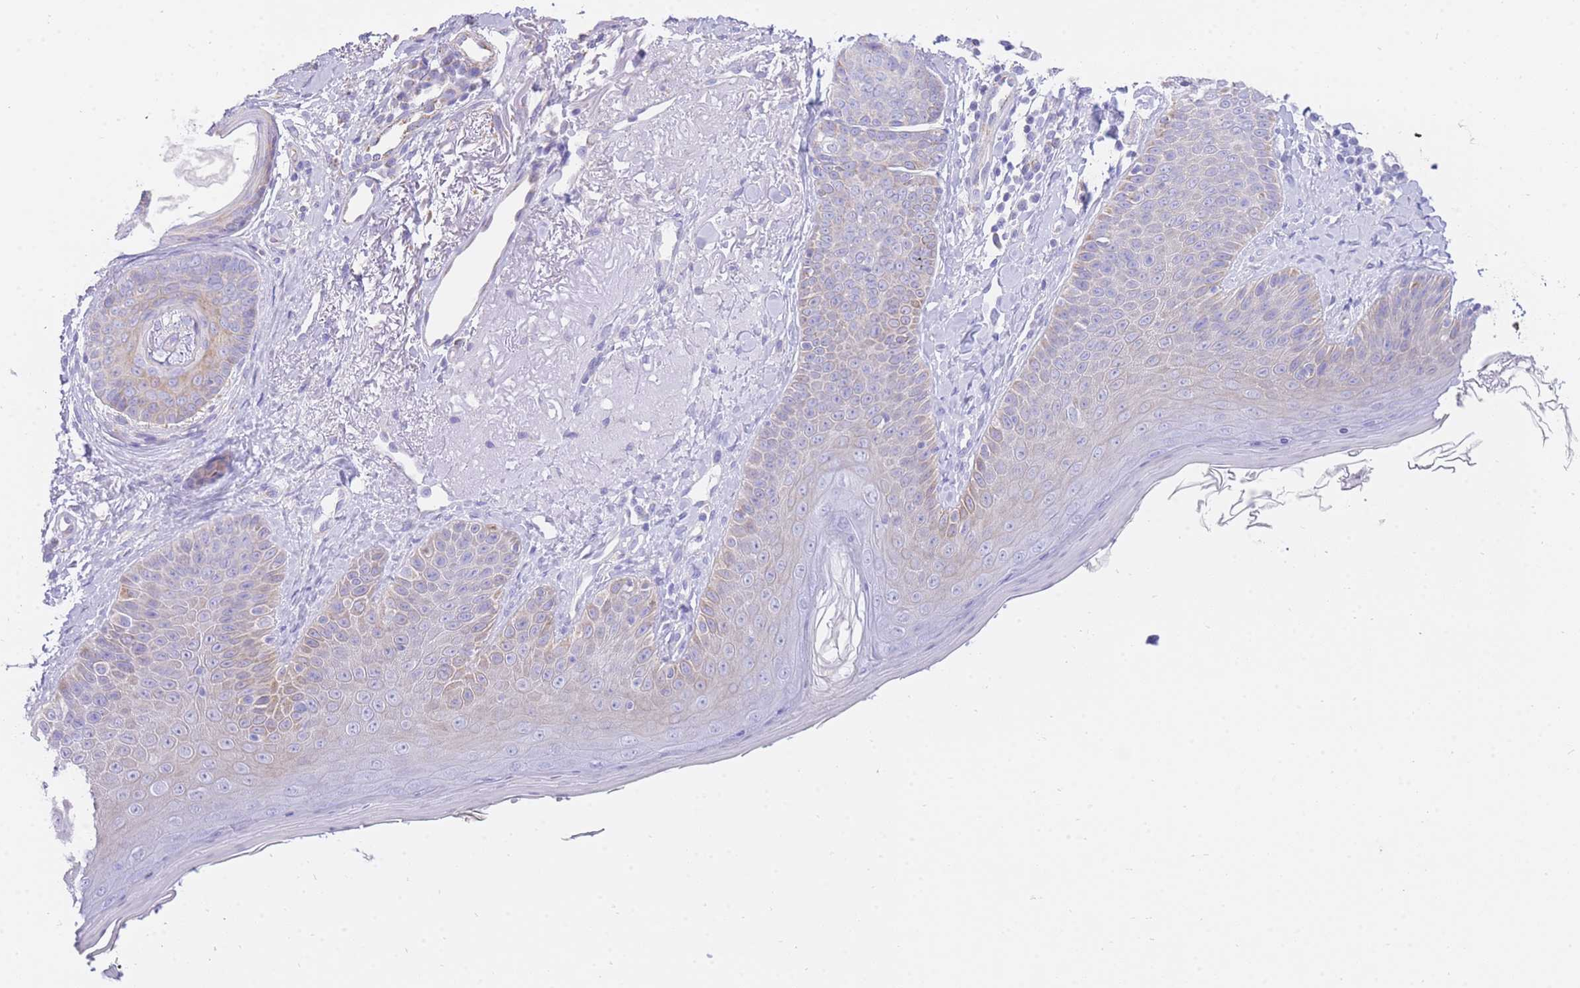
{"staining": {"intensity": "negative", "quantity": "none", "location": "none"}, "tissue": "skin", "cell_type": "Fibroblasts", "image_type": "normal", "snomed": [{"axis": "morphology", "description": "Normal tissue, NOS"}, {"axis": "topography", "description": "Skin"}], "caption": "IHC micrograph of normal skin stained for a protein (brown), which shows no staining in fibroblasts. The staining is performed using DAB brown chromogen with nuclei counter-stained in using hematoxylin.", "gene": "ACSM4", "patient": {"sex": "male", "age": 57}}